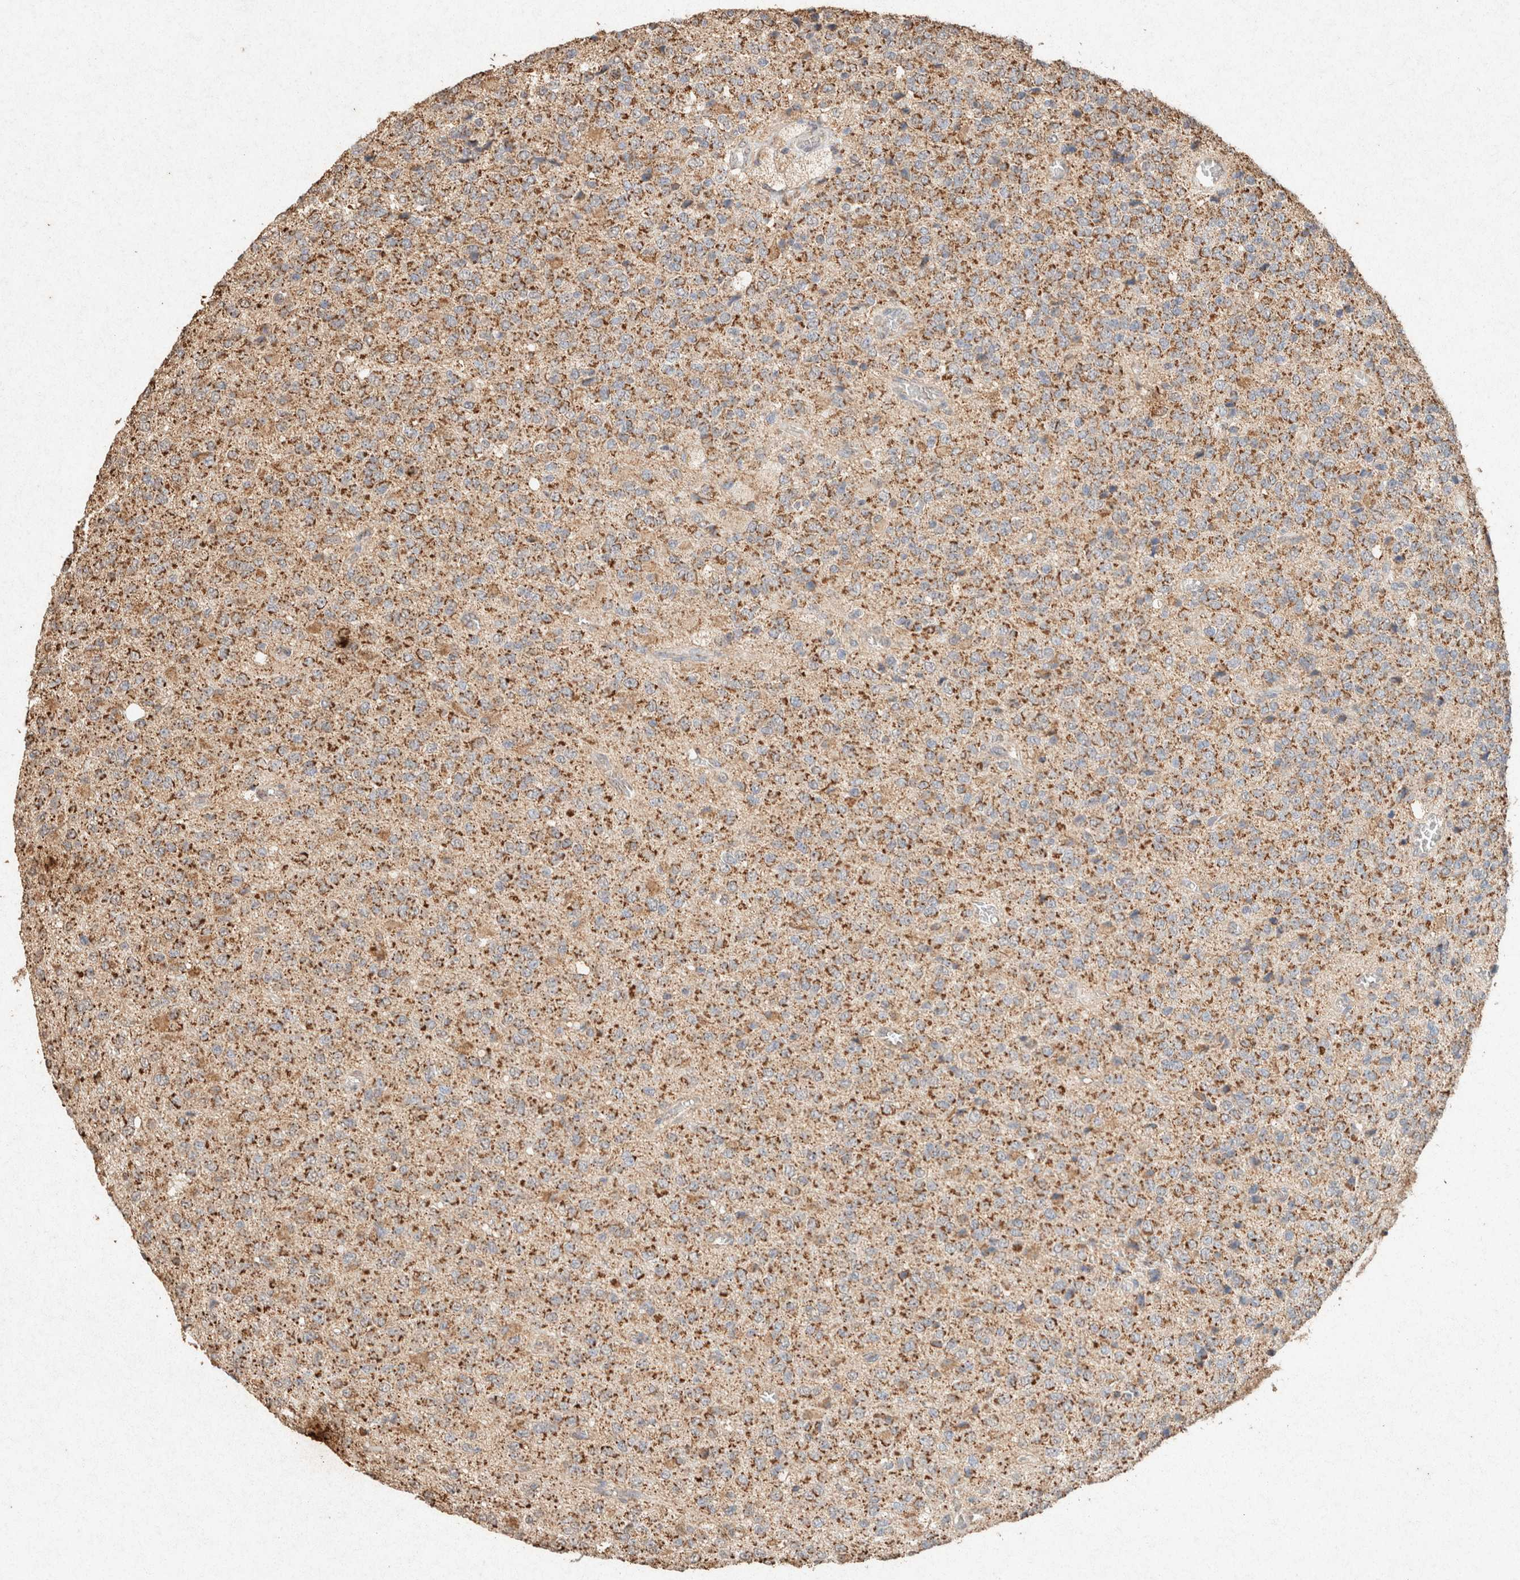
{"staining": {"intensity": "moderate", "quantity": ">75%", "location": "cytoplasmic/membranous"}, "tissue": "glioma", "cell_type": "Tumor cells", "image_type": "cancer", "snomed": [{"axis": "morphology", "description": "Glioma, malignant, High grade"}, {"axis": "topography", "description": "pancreas cauda"}], "caption": "This histopathology image shows glioma stained with immunohistochemistry to label a protein in brown. The cytoplasmic/membranous of tumor cells show moderate positivity for the protein. Nuclei are counter-stained blue.", "gene": "SDC2", "patient": {"sex": "male", "age": 60}}